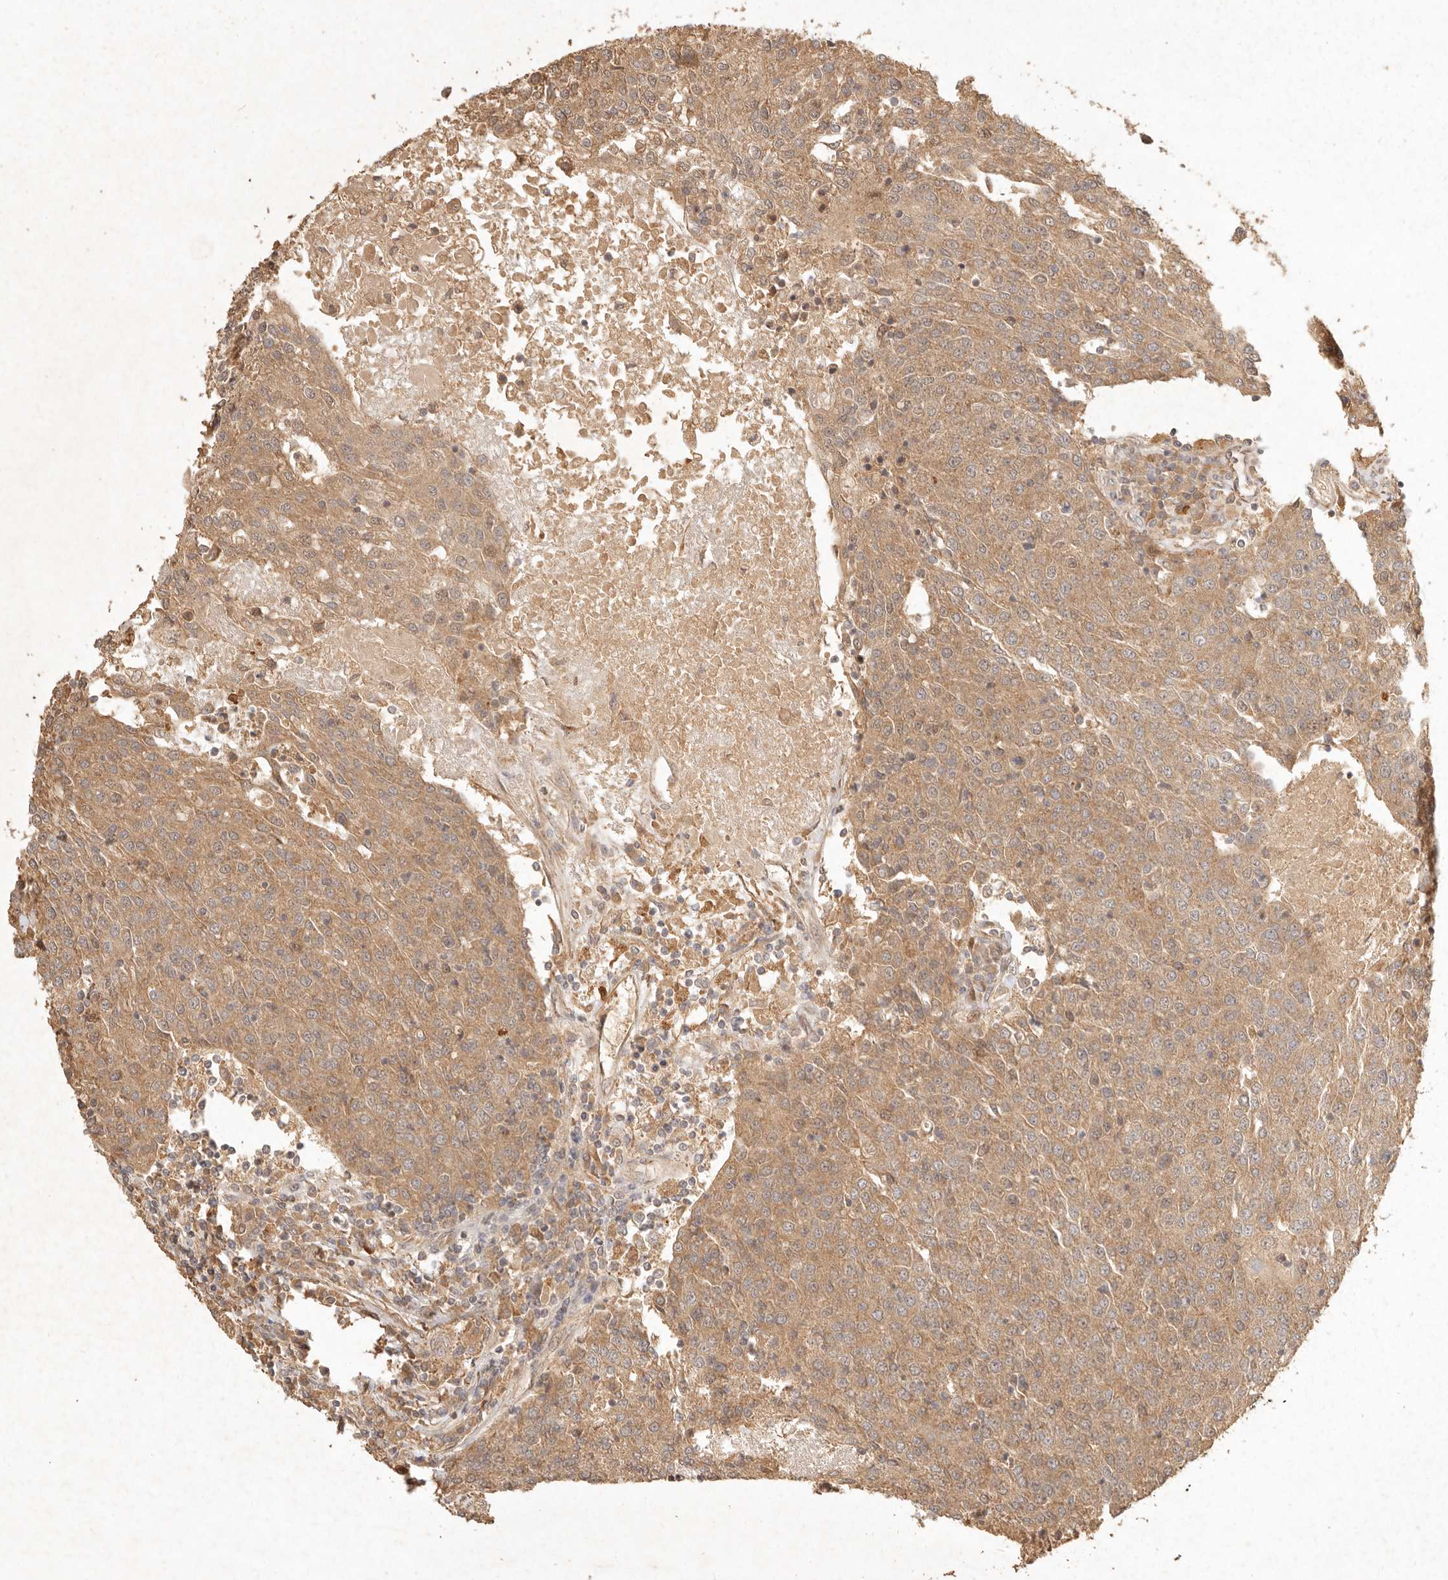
{"staining": {"intensity": "weak", "quantity": ">75%", "location": "cytoplasmic/membranous"}, "tissue": "urothelial cancer", "cell_type": "Tumor cells", "image_type": "cancer", "snomed": [{"axis": "morphology", "description": "Urothelial carcinoma, High grade"}, {"axis": "topography", "description": "Urinary bladder"}], "caption": "Urothelial cancer stained with a protein marker displays weak staining in tumor cells.", "gene": "CLEC4C", "patient": {"sex": "female", "age": 85}}